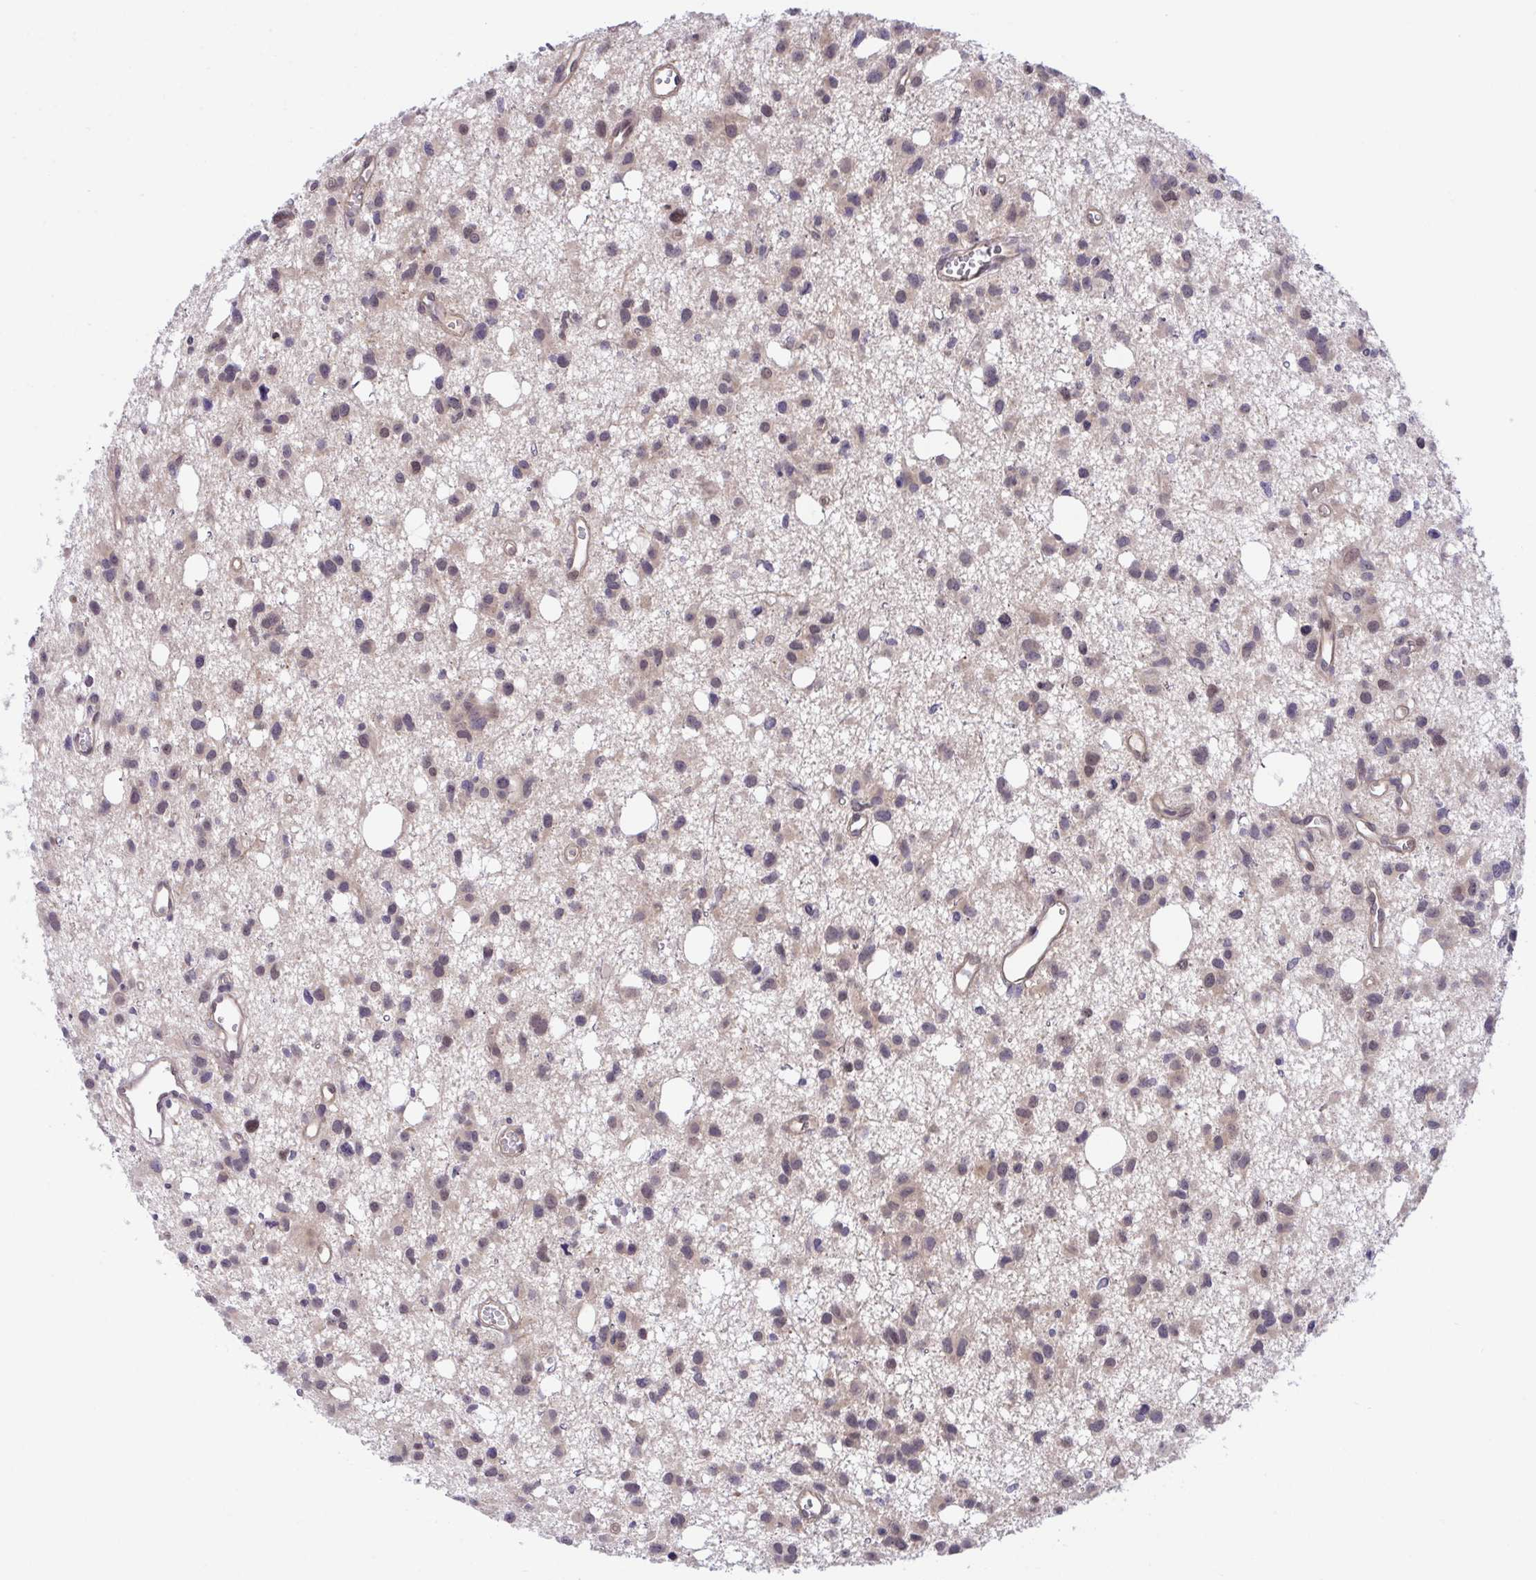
{"staining": {"intensity": "weak", "quantity": "<25%", "location": "nuclear"}, "tissue": "glioma", "cell_type": "Tumor cells", "image_type": "cancer", "snomed": [{"axis": "morphology", "description": "Glioma, malignant, High grade"}, {"axis": "topography", "description": "Brain"}], "caption": "The IHC photomicrograph has no significant positivity in tumor cells of malignant glioma (high-grade) tissue. (Stains: DAB (3,3'-diaminobenzidine) IHC with hematoxylin counter stain, Microscopy: brightfield microscopy at high magnification).", "gene": "ZNF444", "patient": {"sex": "male", "age": 23}}